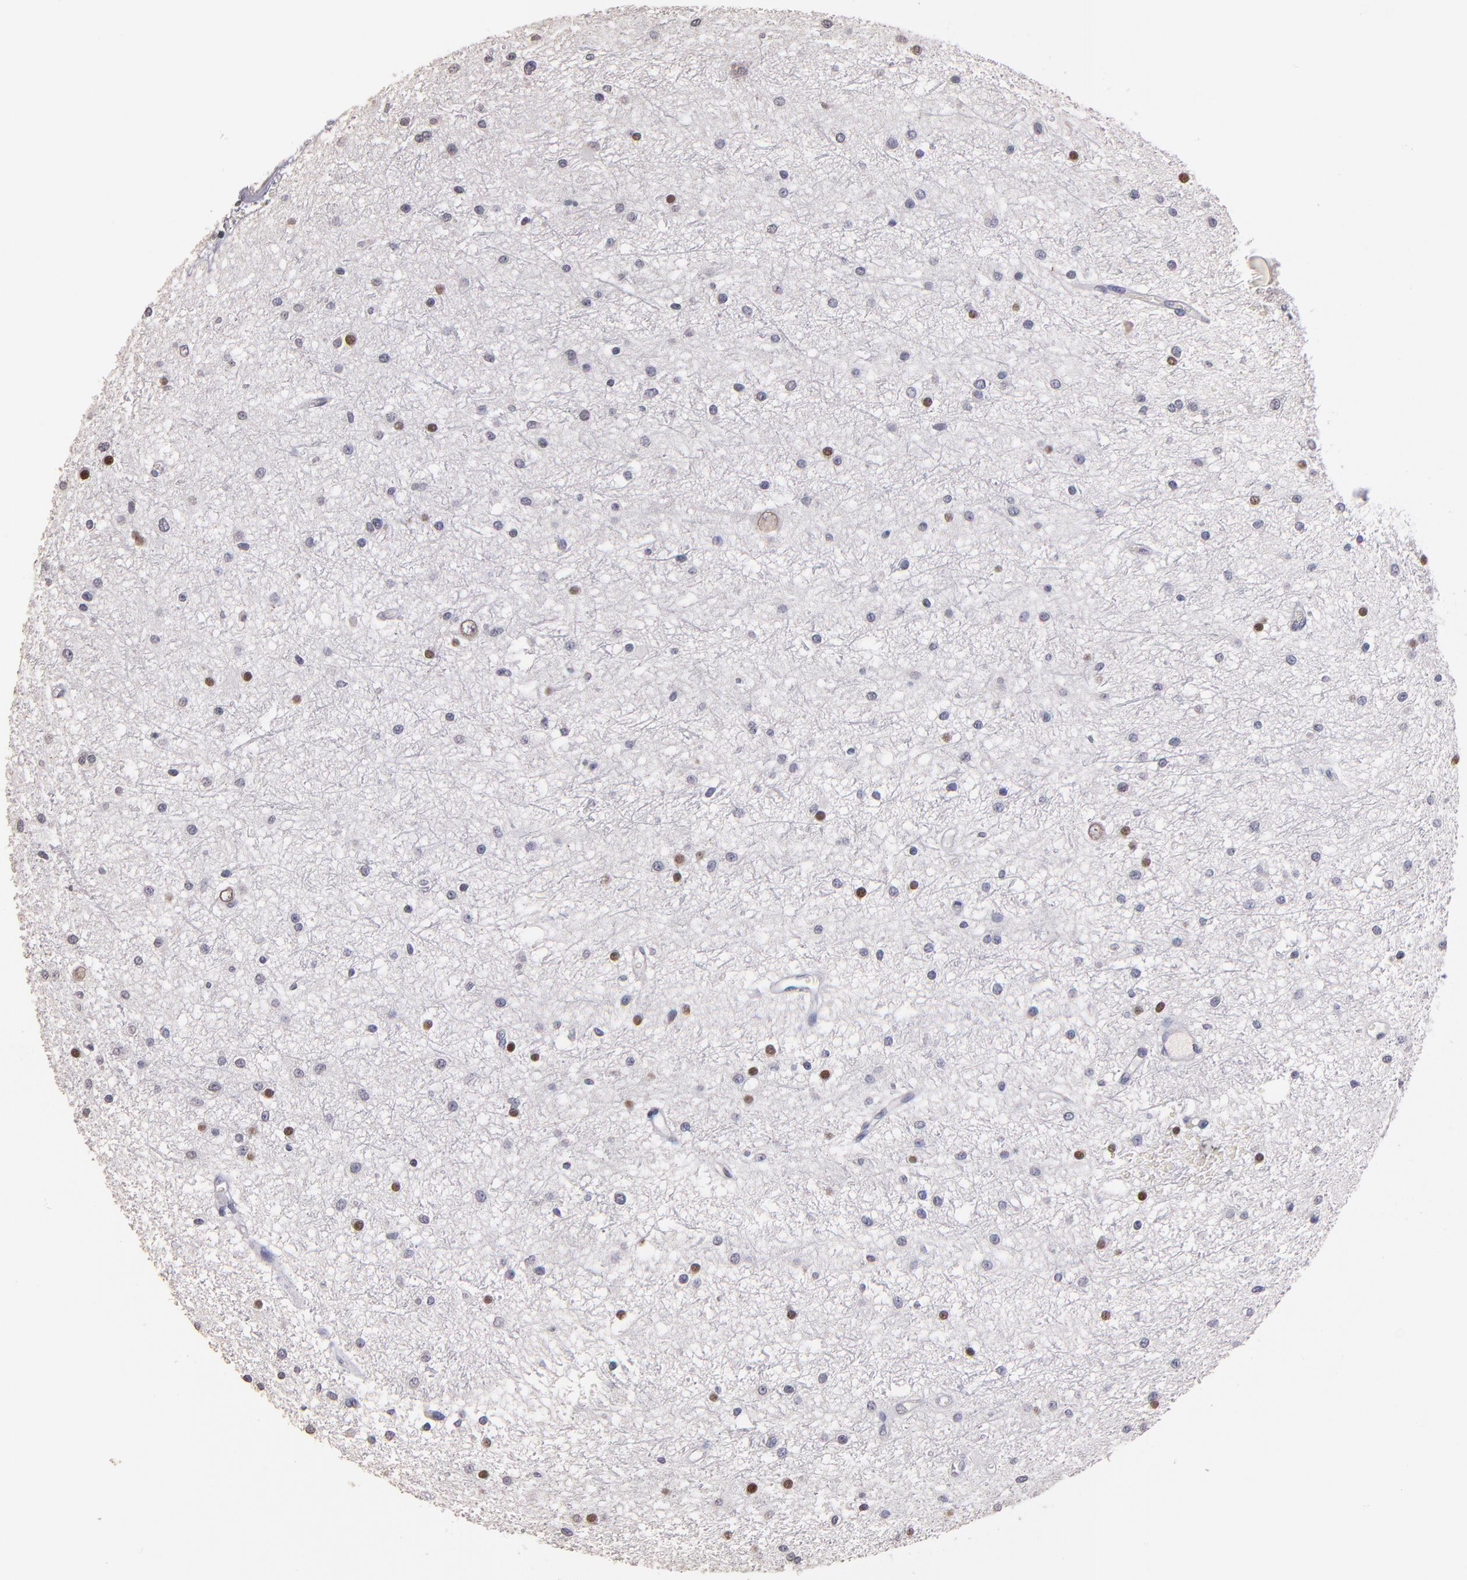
{"staining": {"intensity": "moderate", "quantity": "<25%", "location": "nuclear"}, "tissue": "glioma", "cell_type": "Tumor cells", "image_type": "cancer", "snomed": [{"axis": "morphology", "description": "Glioma, malignant, Low grade"}, {"axis": "topography", "description": "Brain"}], "caption": "Immunohistochemical staining of human glioma displays low levels of moderate nuclear staining in approximately <25% of tumor cells. The staining was performed using DAB to visualize the protein expression in brown, while the nuclei were stained in blue with hematoxylin (Magnification: 20x).", "gene": "SOX10", "patient": {"sex": "female", "age": 36}}